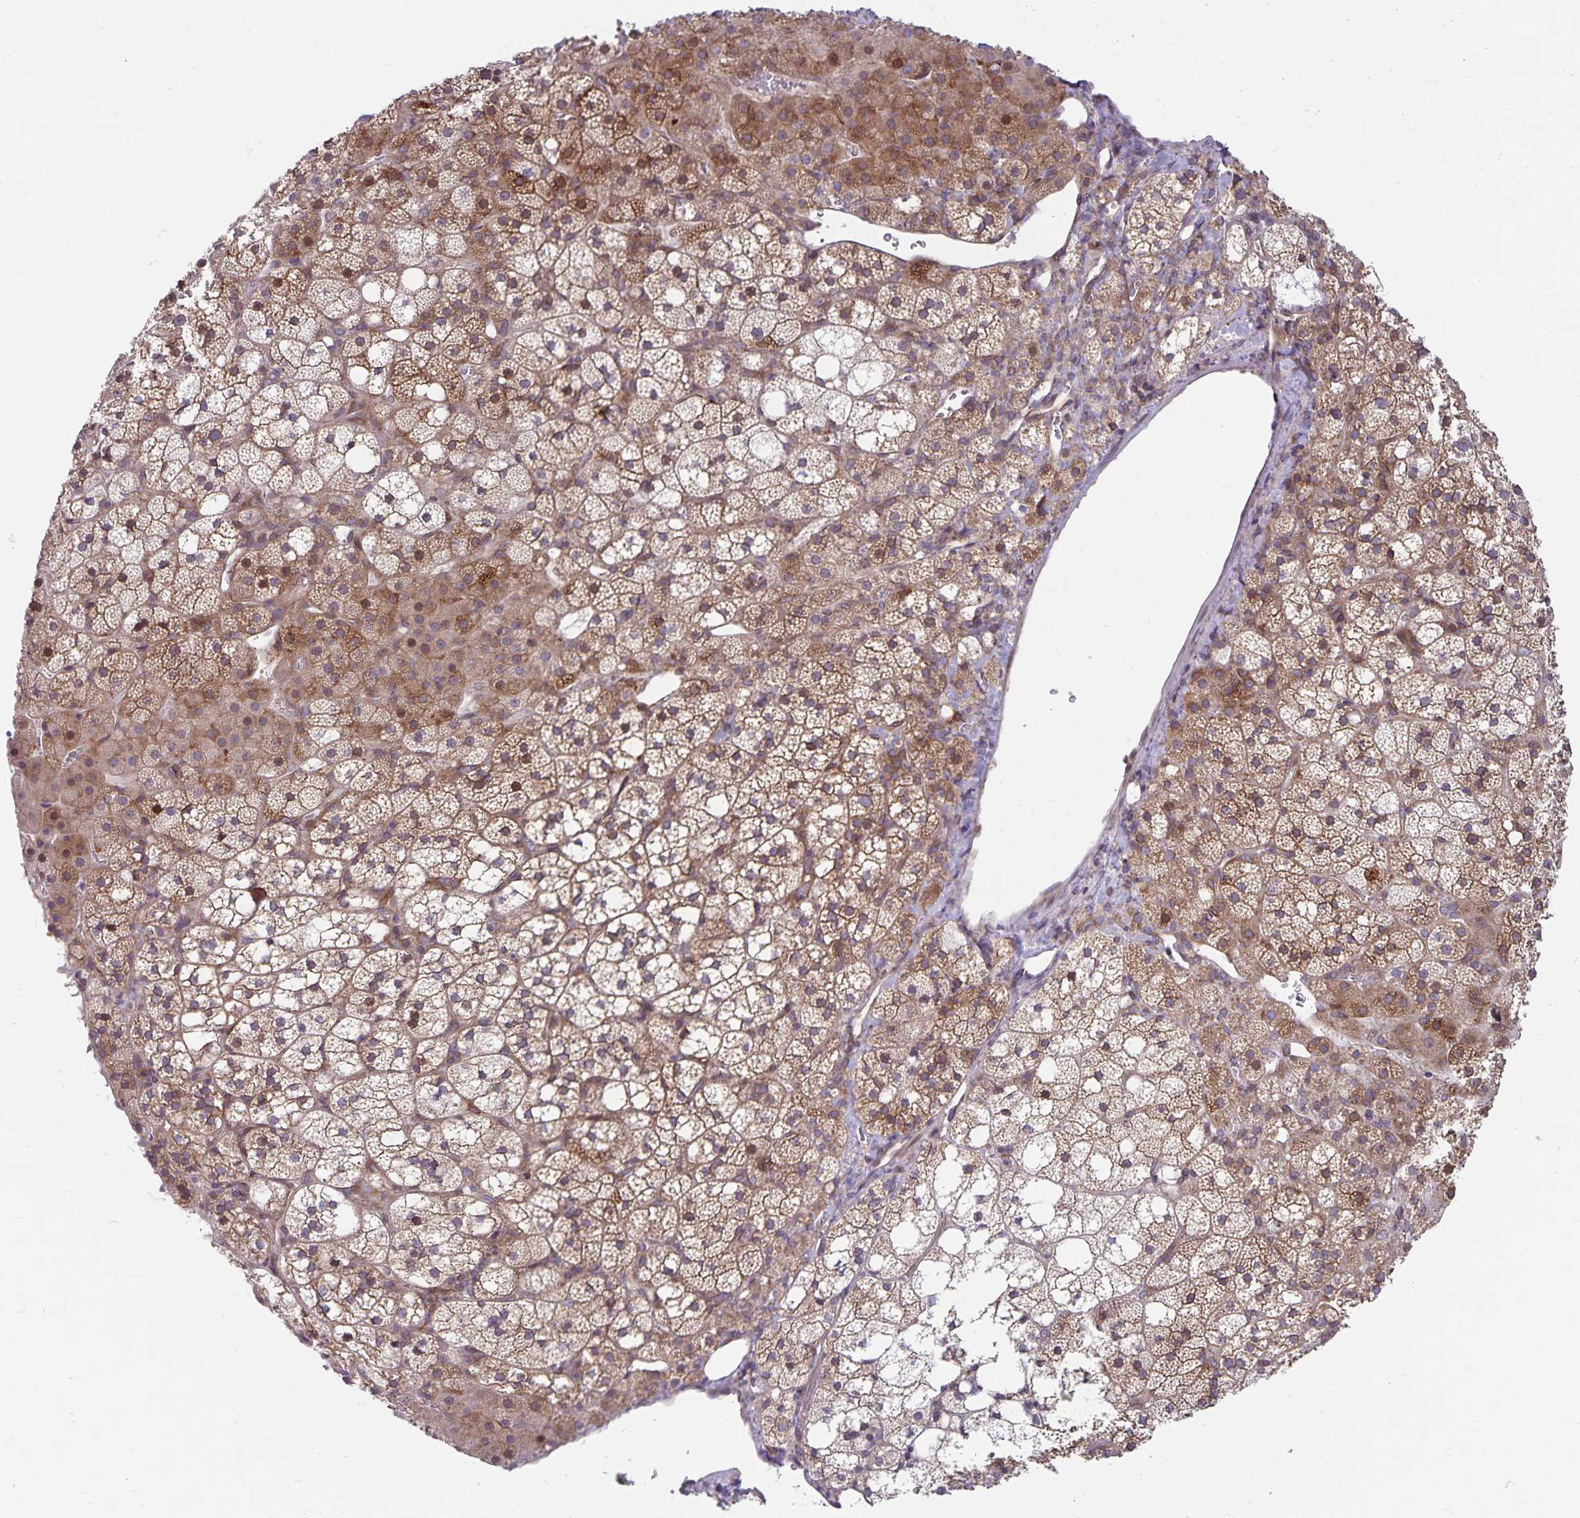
{"staining": {"intensity": "moderate", "quantity": ">75%", "location": "cytoplasmic/membranous"}, "tissue": "adrenal gland", "cell_type": "Glandular cells", "image_type": "normal", "snomed": [{"axis": "morphology", "description": "Normal tissue, NOS"}, {"axis": "topography", "description": "Adrenal gland"}], "caption": "Immunohistochemical staining of normal human adrenal gland demonstrates moderate cytoplasmic/membranous protein staining in about >75% of glandular cells.", "gene": "SEC62", "patient": {"sex": "male", "age": 53}}